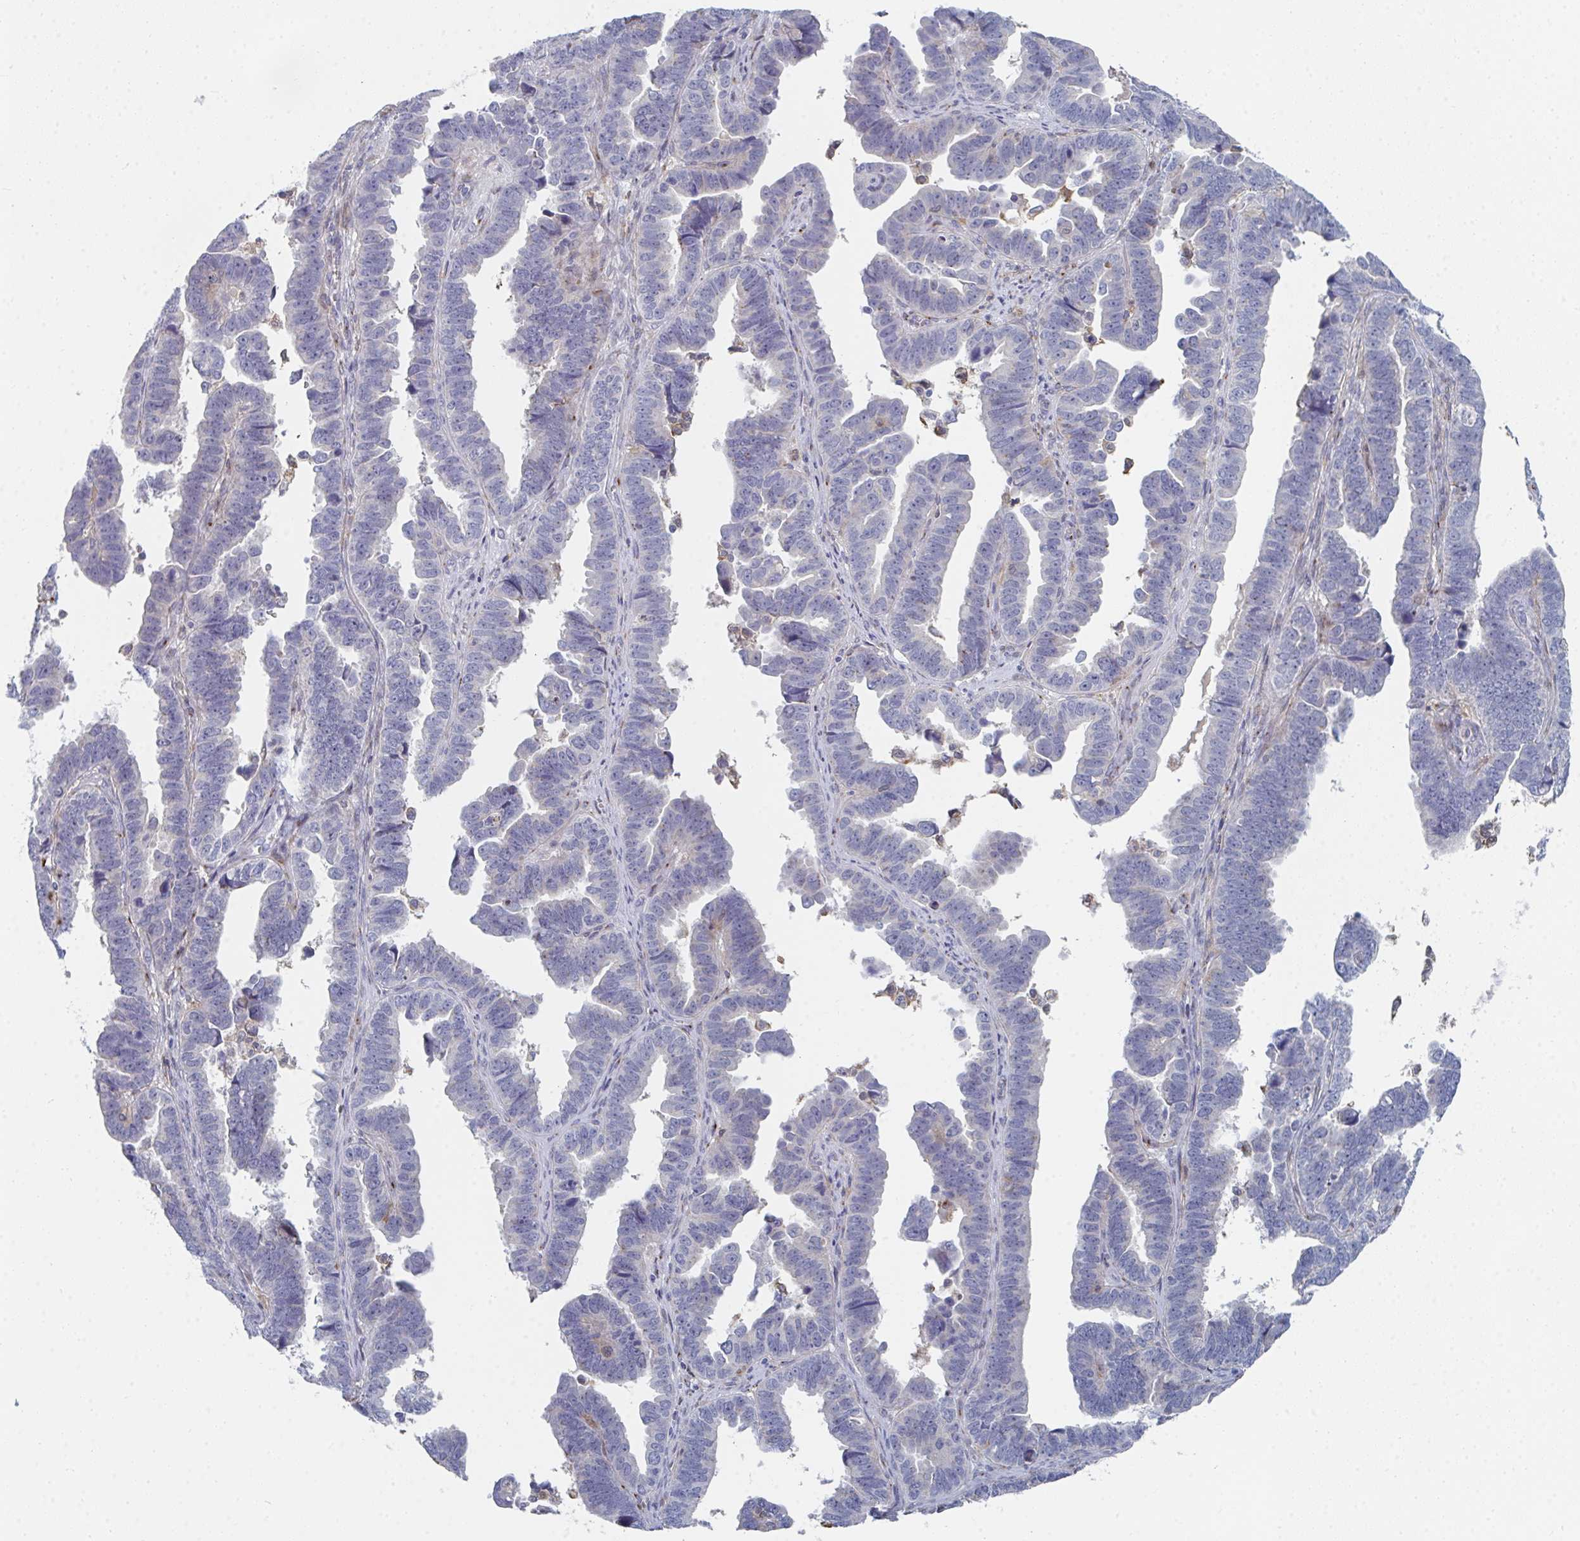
{"staining": {"intensity": "negative", "quantity": "none", "location": "none"}, "tissue": "endometrial cancer", "cell_type": "Tumor cells", "image_type": "cancer", "snomed": [{"axis": "morphology", "description": "Adenocarcinoma, NOS"}, {"axis": "topography", "description": "Endometrium"}], "caption": "IHC of adenocarcinoma (endometrial) demonstrates no staining in tumor cells.", "gene": "PSMG1", "patient": {"sex": "female", "age": 75}}